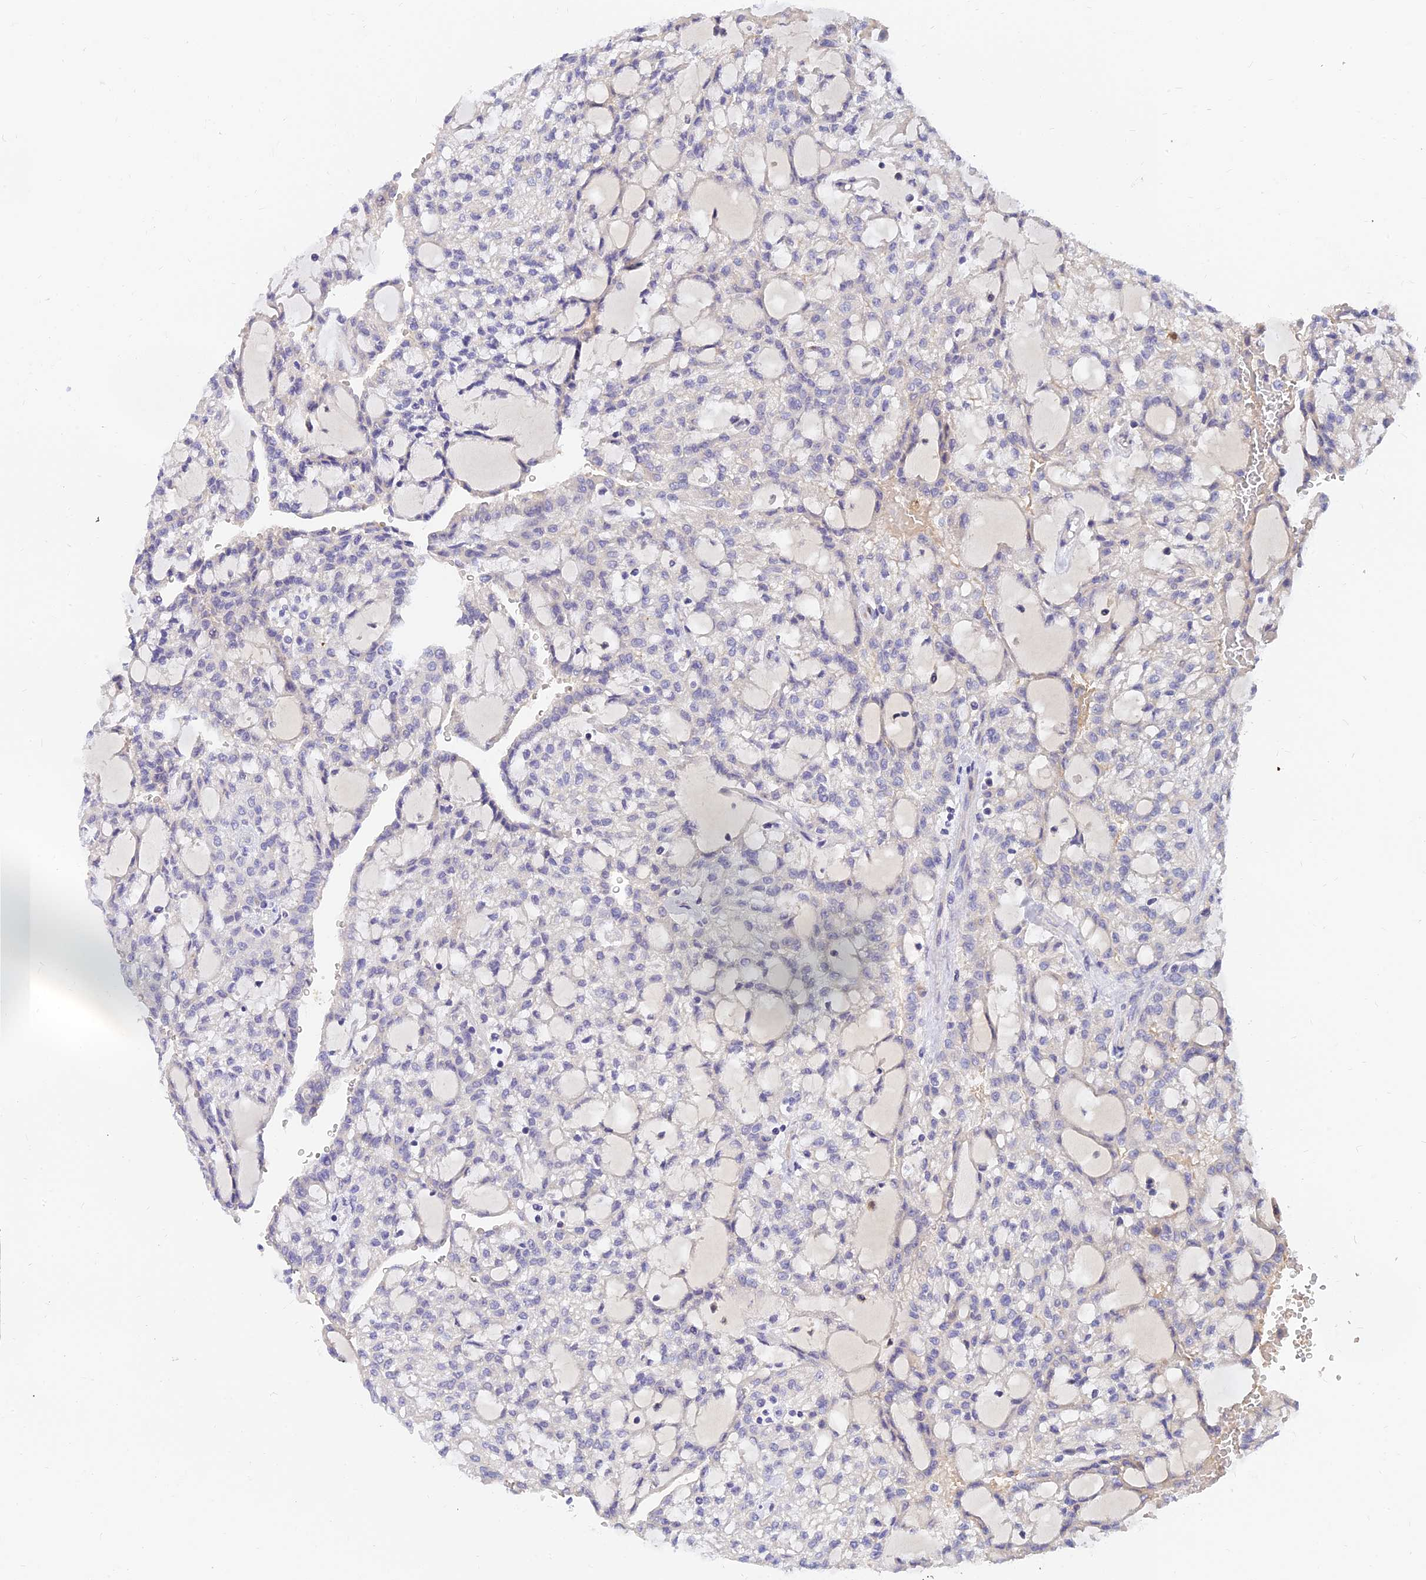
{"staining": {"intensity": "negative", "quantity": "none", "location": "none"}, "tissue": "renal cancer", "cell_type": "Tumor cells", "image_type": "cancer", "snomed": [{"axis": "morphology", "description": "Adenocarcinoma, NOS"}, {"axis": "topography", "description": "Kidney"}], "caption": "Immunohistochemistry photomicrograph of neoplastic tissue: human renal cancer stained with DAB (3,3'-diaminobenzidine) shows no significant protein staining in tumor cells.", "gene": "ANKS4B", "patient": {"sex": "male", "age": 63}}